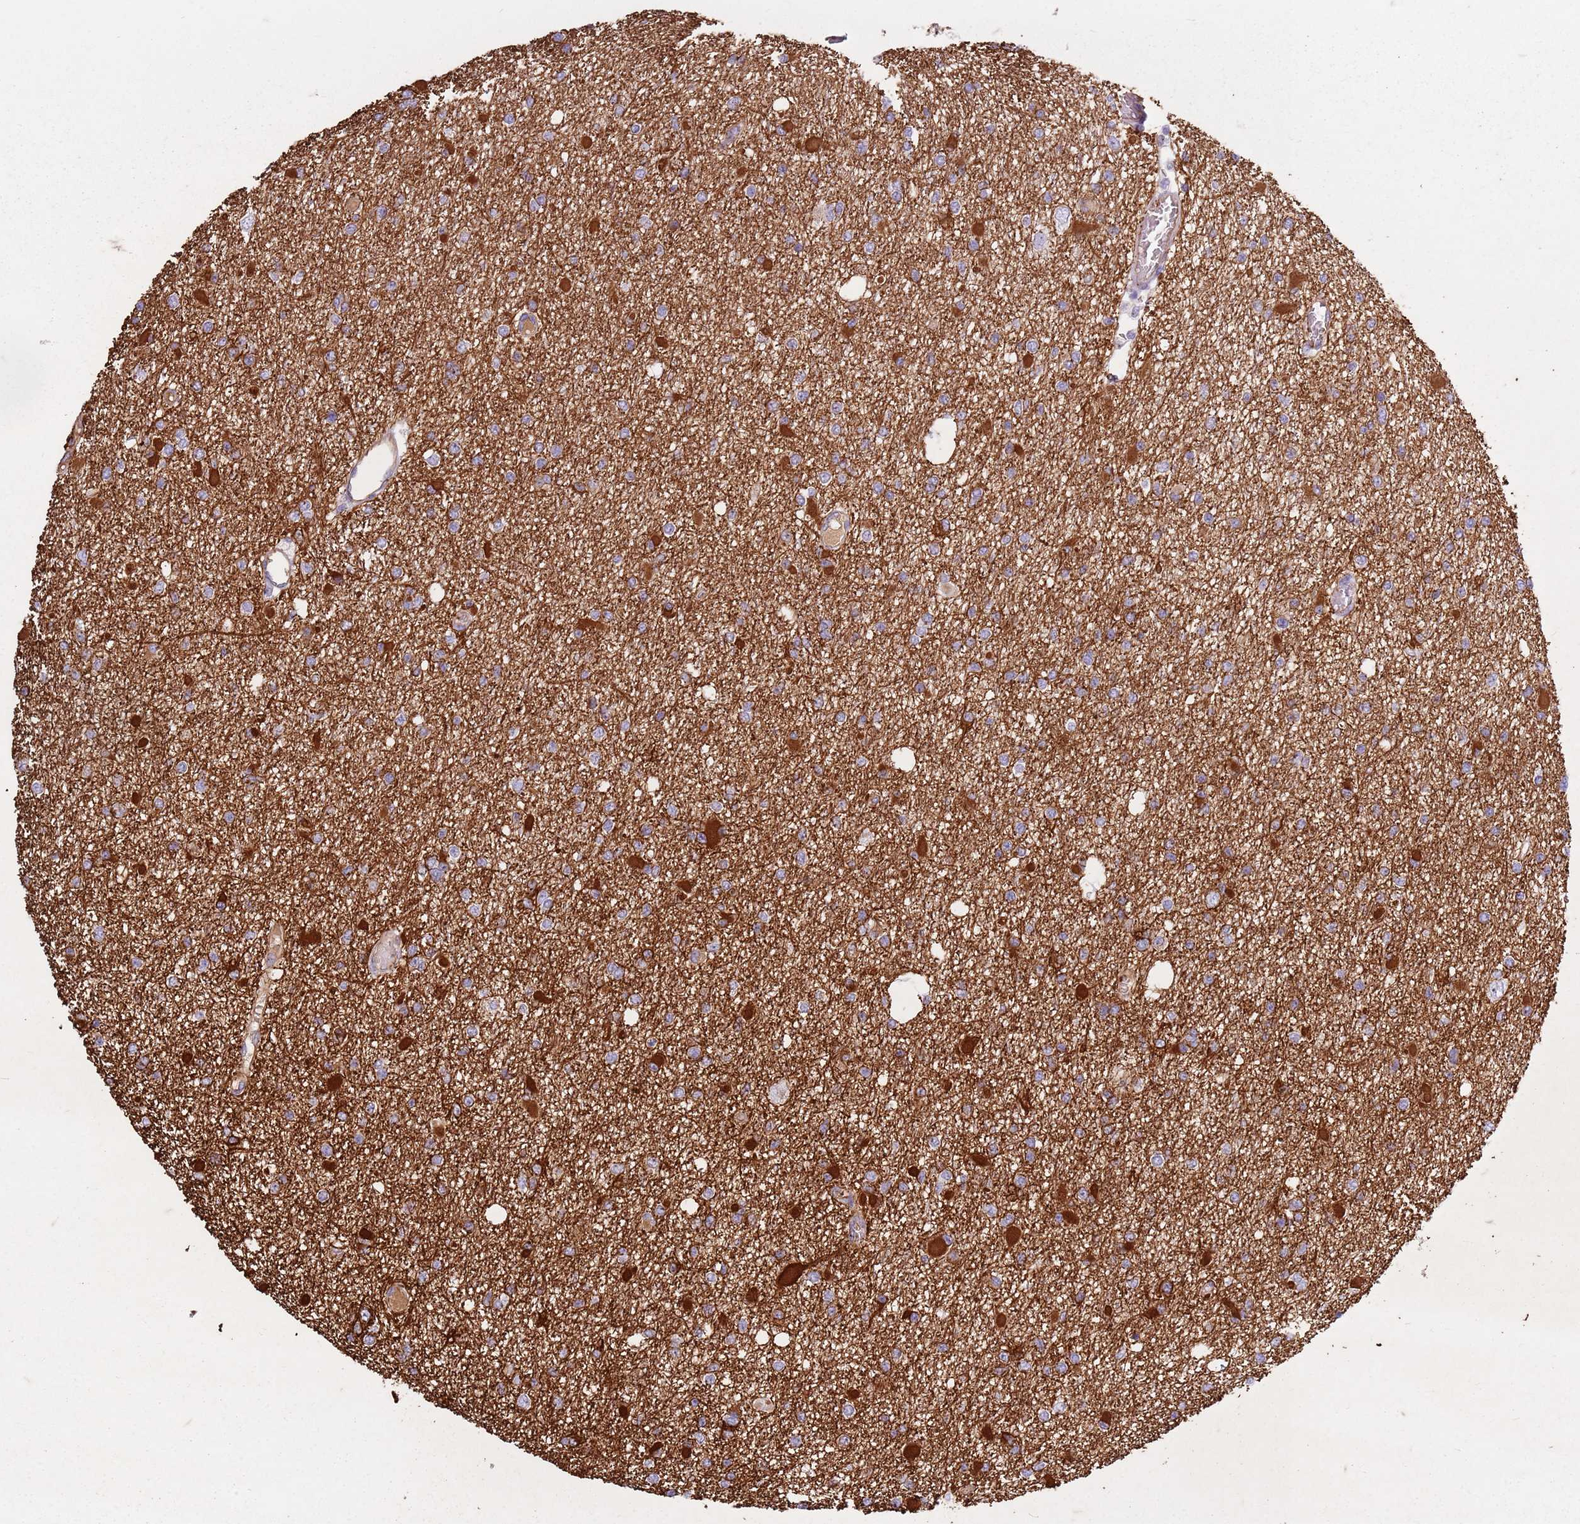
{"staining": {"intensity": "strong", "quantity": "<25%", "location": "cytoplasmic/membranous"}, "tissue": "glioma", "cell_type": "Tumor cells", "image_type": "cancer", "snomed": [{"axis": "morphology", "description": "Glioma, malignant, Low grade"}, {"axis": "topography", "description": "Brain"}], "caption": "Immunohistochemistry (DAB) staining of human glioma demonstrates strong cytoplasmic/membranous protein staining in approximately <25% of tumor cells. (IHC, brightfield microscopy, high magnification).", "gene": "TAS2R38", "patient": {"sex": "female", "age": 22}}